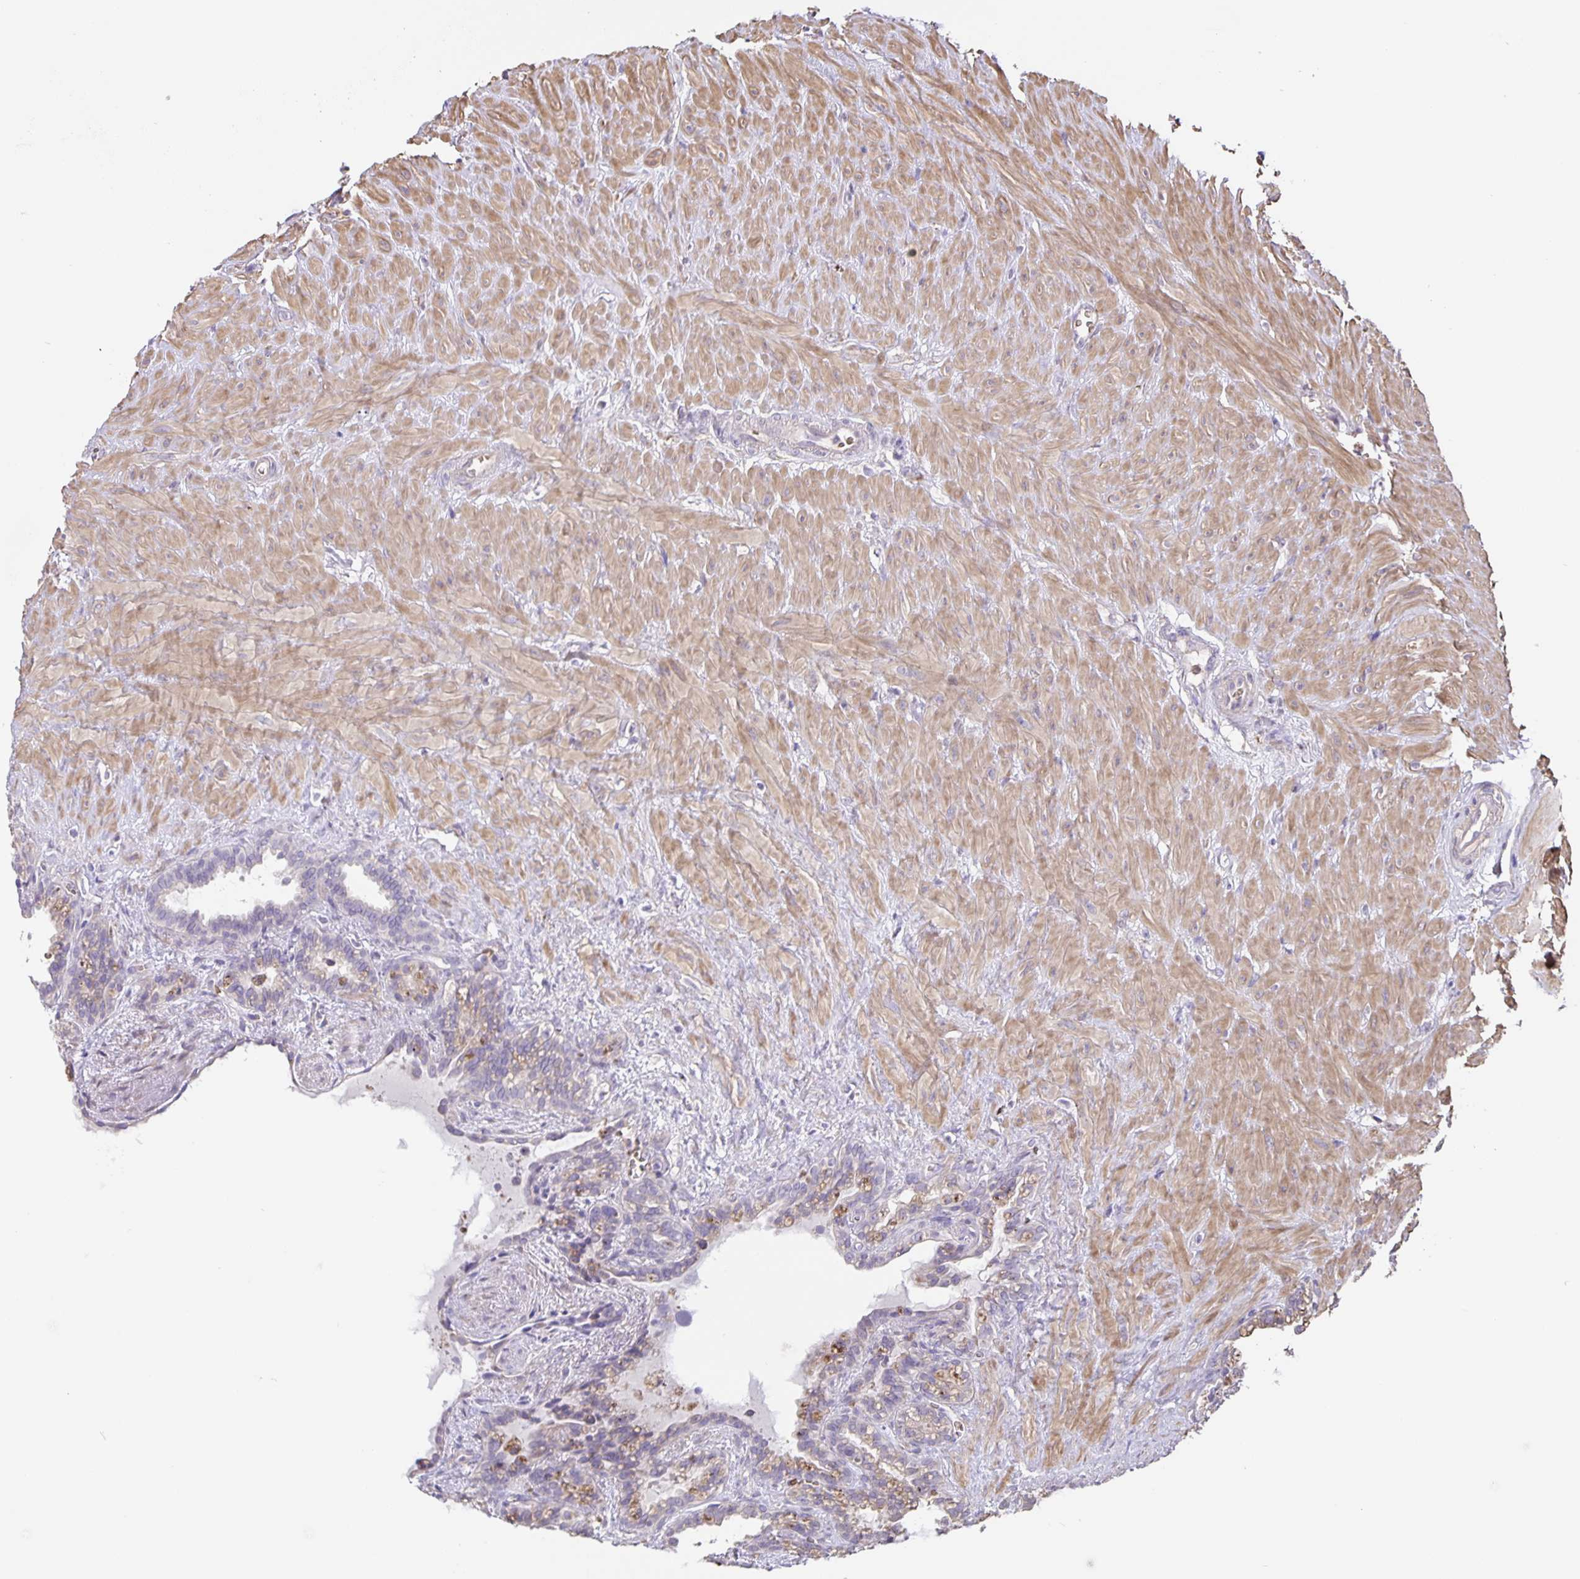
{"staining": {"intensity": "moderate", "quantity": "<25%", "location": "cytoplasmic/membranous"}, "tissue": "seminal vesicle", "cell_type": "Glandular cells", "image_type": "normal", "snomed": [{"axis": "morphology", "description": "Normal tissue, NOS"}, {"axis": "topography", "description": "Seminal veicle"}], "caption": "This is a histology image of IHC staining of unremarkable seminal vesicle, which shows moderate positivity in the cytoplasmic/membranous of glandular cells.", "gene": "TMEM71", "patient": {"sex": "male", "age": 76}}